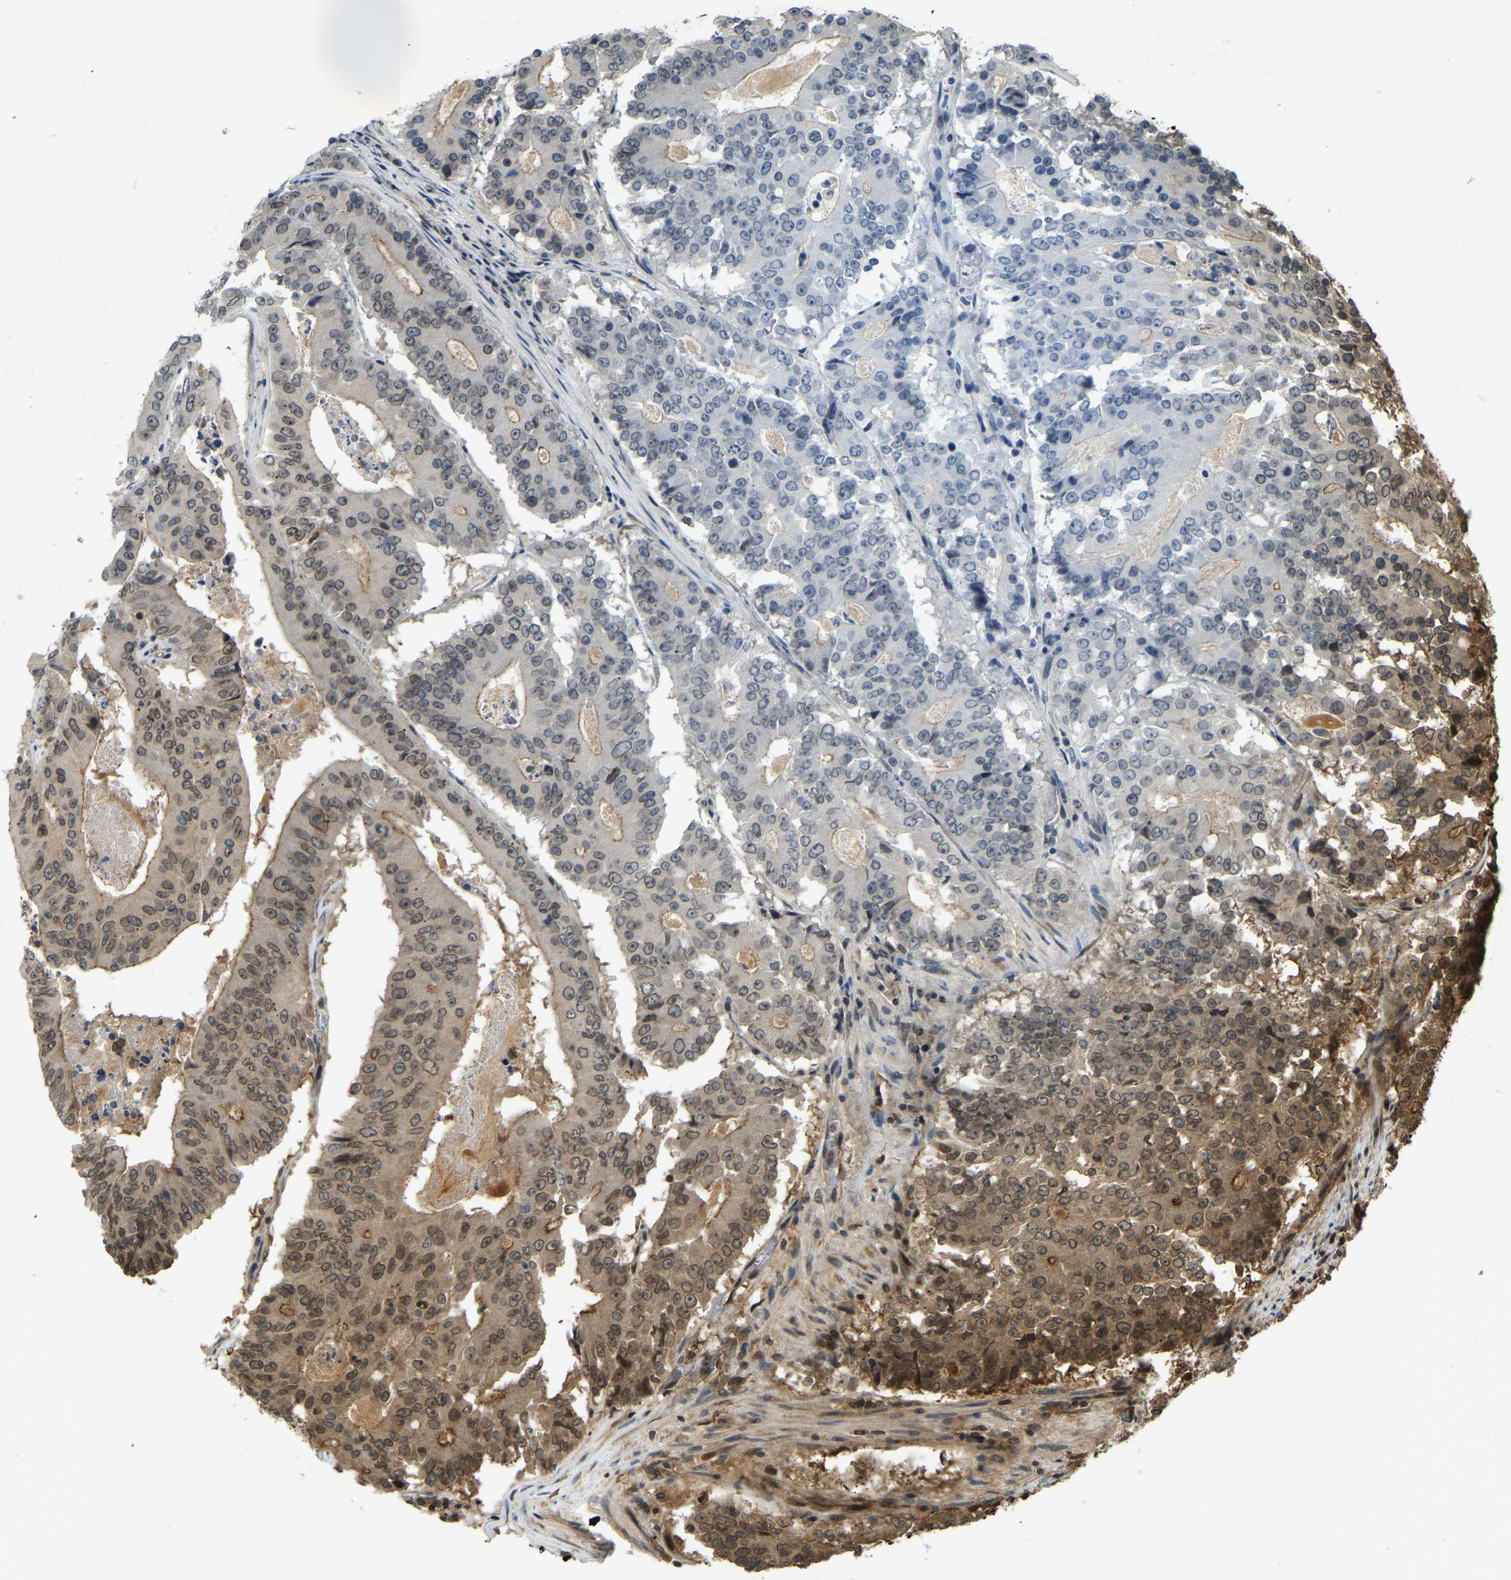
{"staining": {"intensity": "moderate", "quantity": "25%-75%", "location": "cytoplasmic/membranous,nuclear"}, "tissue": "colorectal cancer", "cell_type": "Tumor cells", "image_type": "cancer", "snomed": [{"axis": "morphology", "description": "Adenocarcinoma, NOS"}, {"axis": "topography", "description": "Colon"}], "caption": "Adenocarcinoma (colorectal) was stained to show a protein in brown. There is medium levels of moderate cytoplasmic/membranous and nuclear positivity in about 25%-75% of tumor cells. (DAB (3,3'-diaminobenzidine) IHC, brown staining for protein, blue staining for nuclei).", "gene": "KIAA1549", "patient": {"sex": "male", "age": 87}}